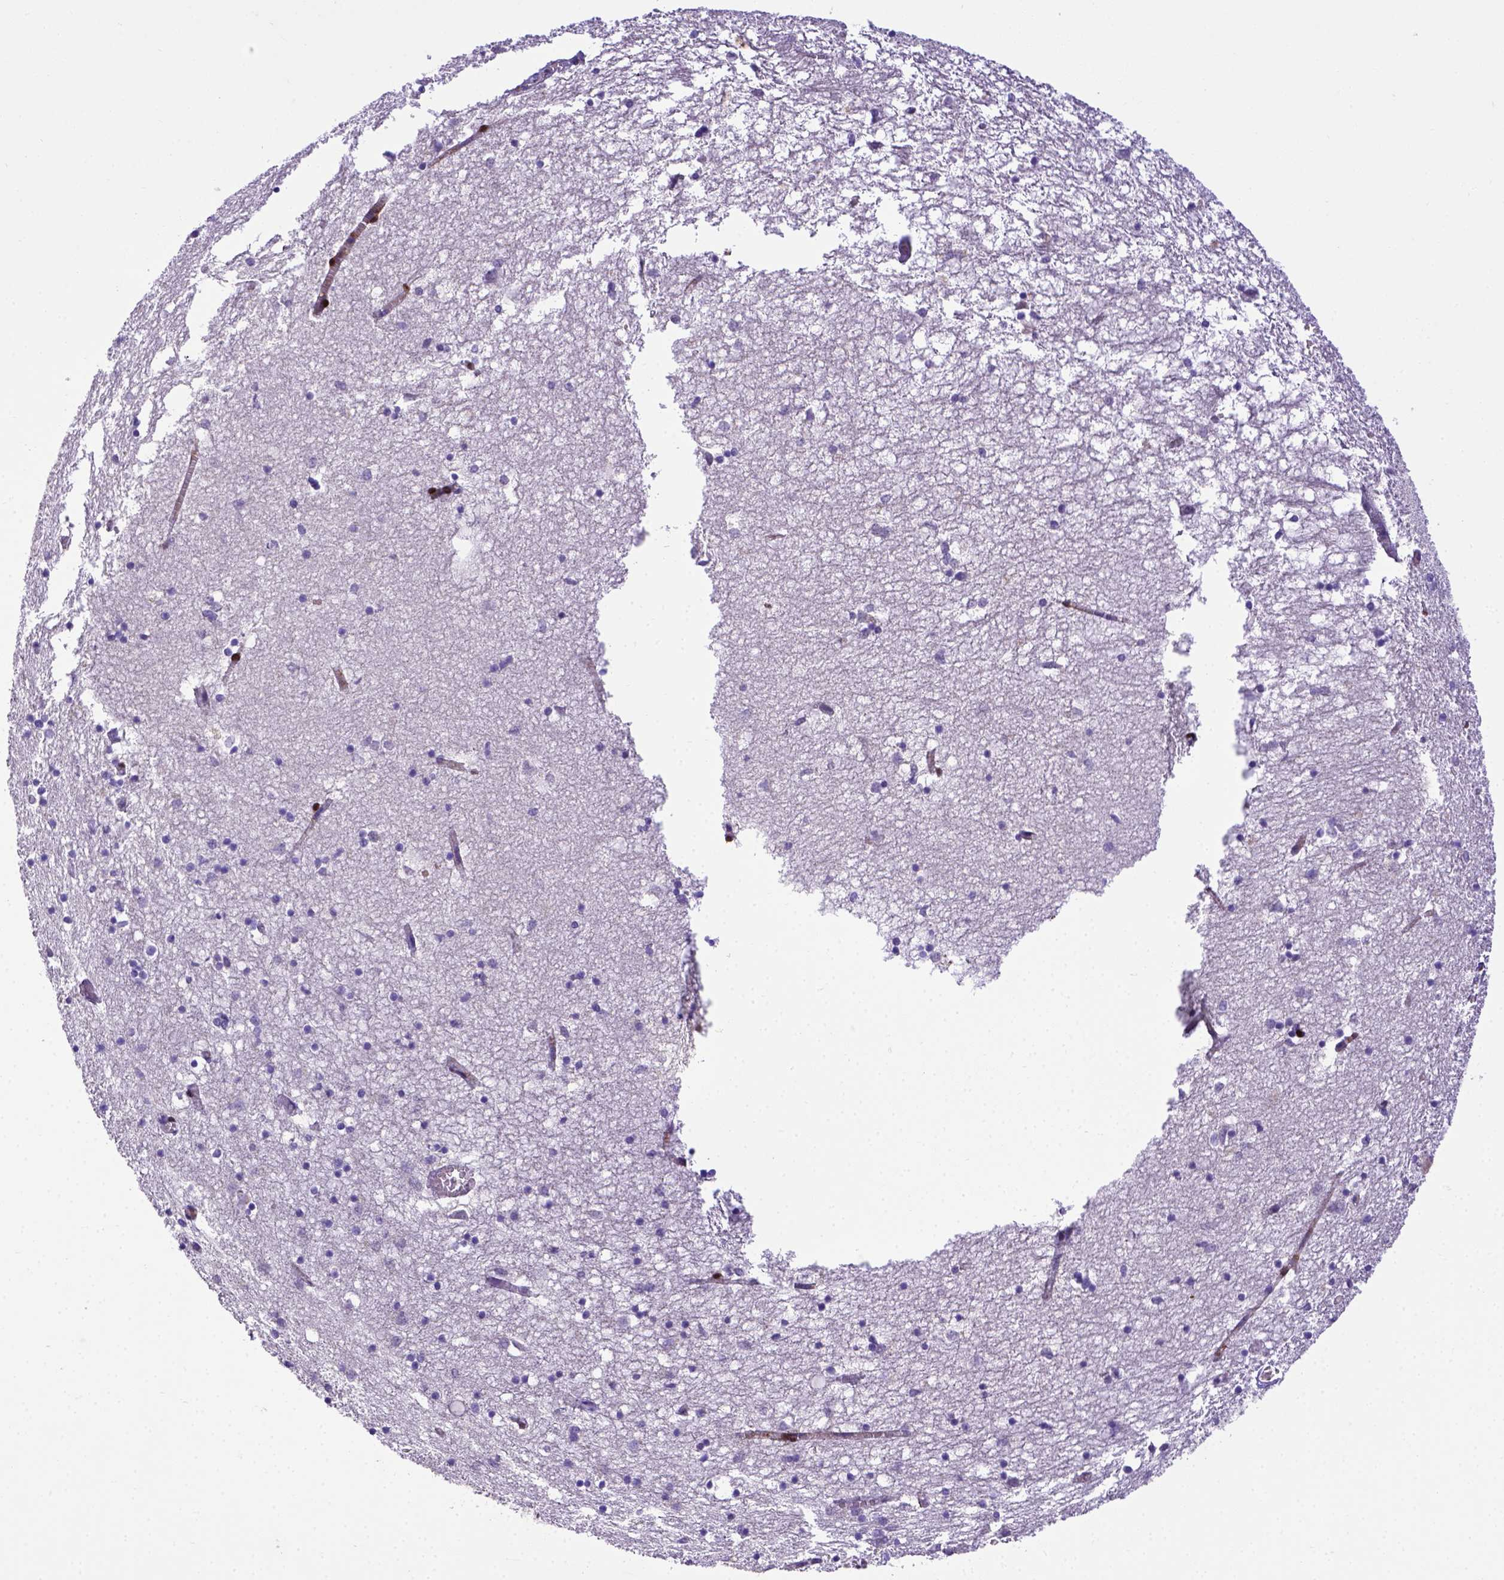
{"staining": {"intensity": "negative", "quantity": "none", "location": "none"}, "tissue": "hippocampus", "cell_type": "Glial cells", "image_type": "normal", "snomed": [{"axis": "morphology", "description": "Normal tissue, NOS"}, {"axis": "topography", "description": "Lateral ventricle wall"}, {"axis": "topography", "description": "Hippocampus"}], "caption": "DAB (3,3'-diaminobenzidine) immunohistochemical staining of benign hippocampus exhibits no significant staining in glial cells.", "gene": "BTN1A1", "patient": {"sex": "female", "age": 63}}